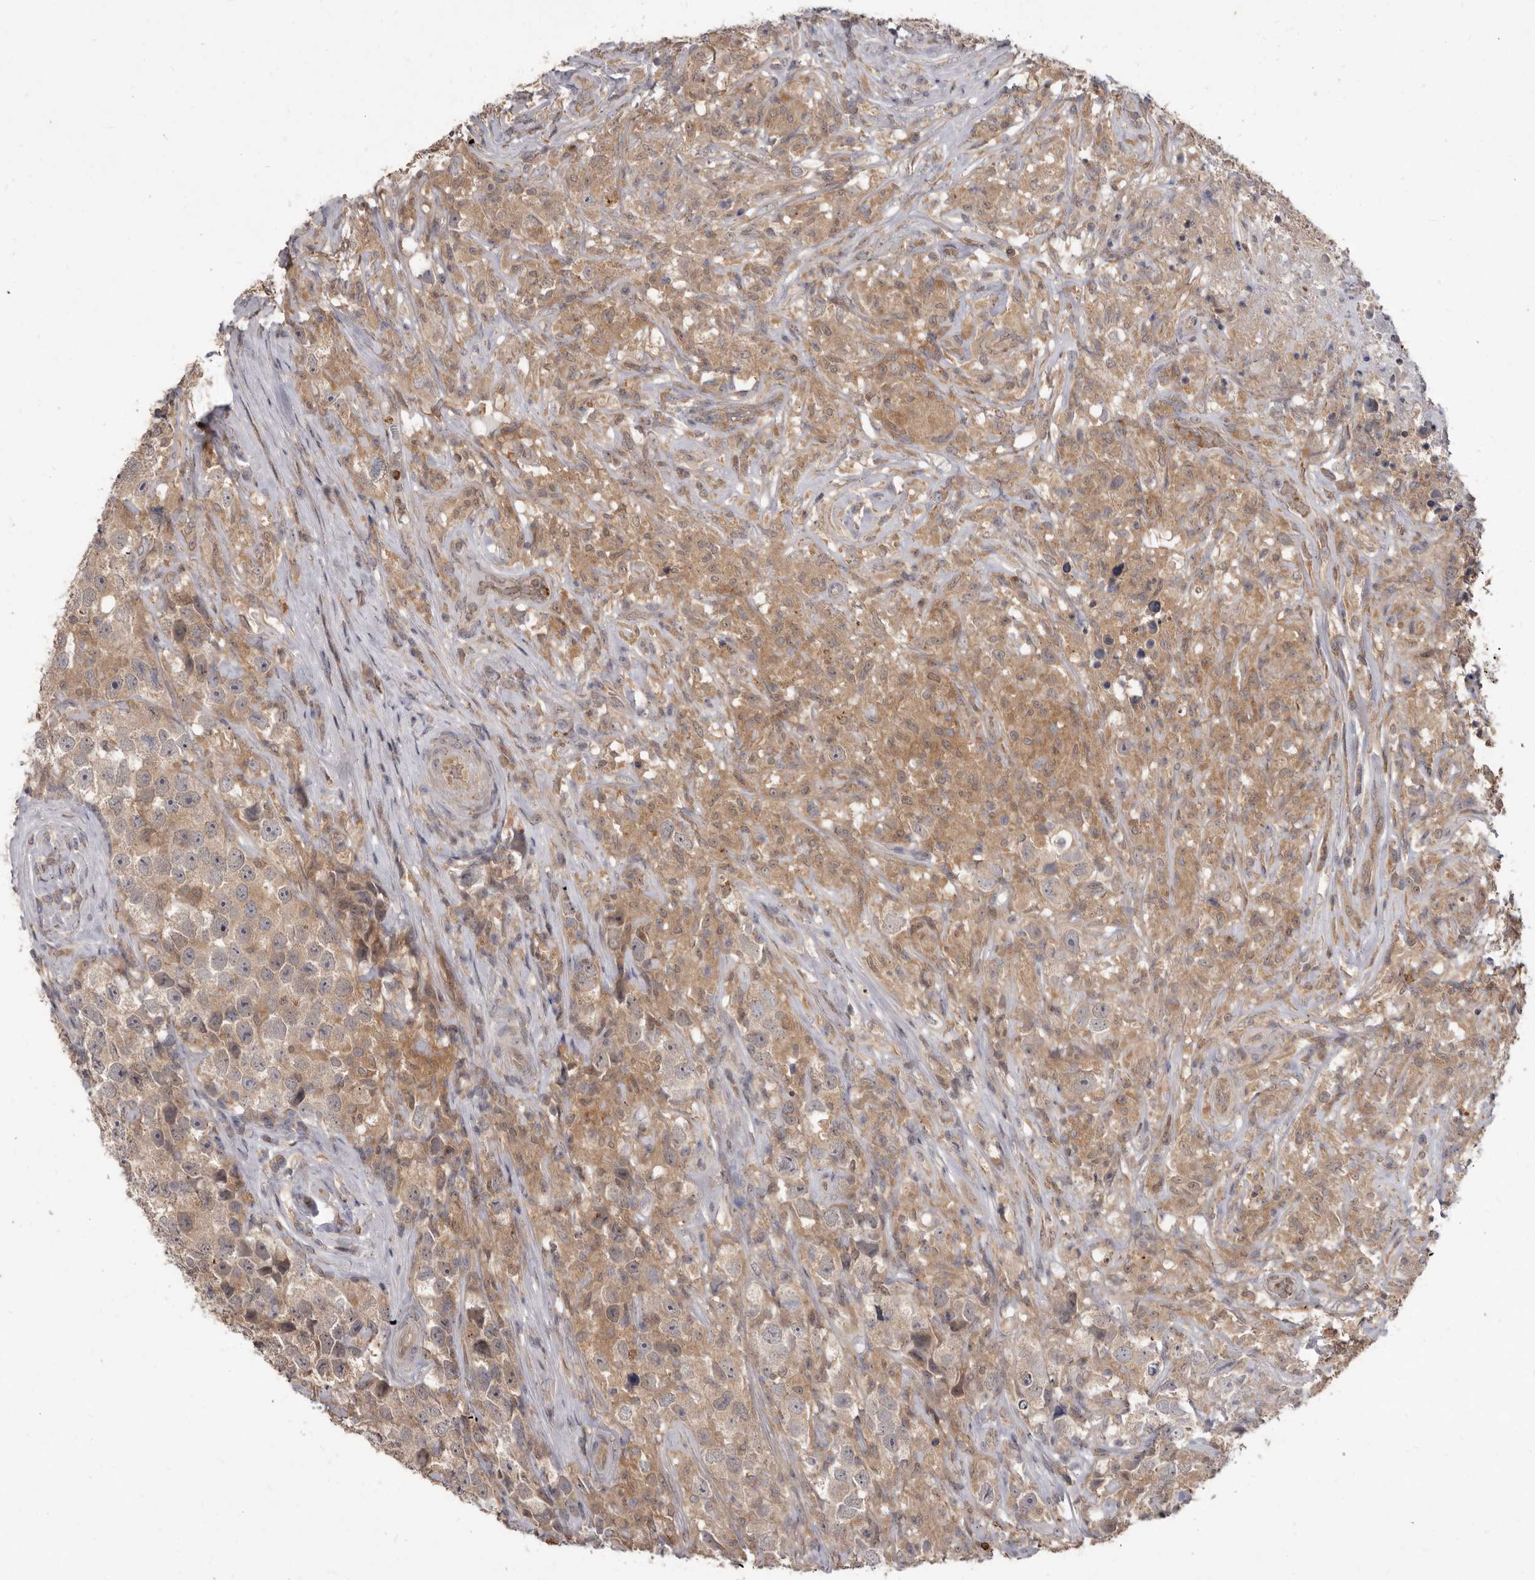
{"staining": {"intensity": "moderate", "quantity": ">75%", "location": "cytoplasmic/membranous"}, "tissue": "testis cancer", "cell_type": "Tumor cells", "image_type": "cancer", "snomed": [{"axis": "morphology", "description": "Seminoma, NOS"}, {"axis": "topography", "description": "Testis"}], "caption": "The photomicrograph shows a brown stain indicating the presence of a protein in the cytoplasmic/membranous of tumor cells in testis cancer.", "gene": "ACLY", "patient": {"sex": "male", "age": 49}}